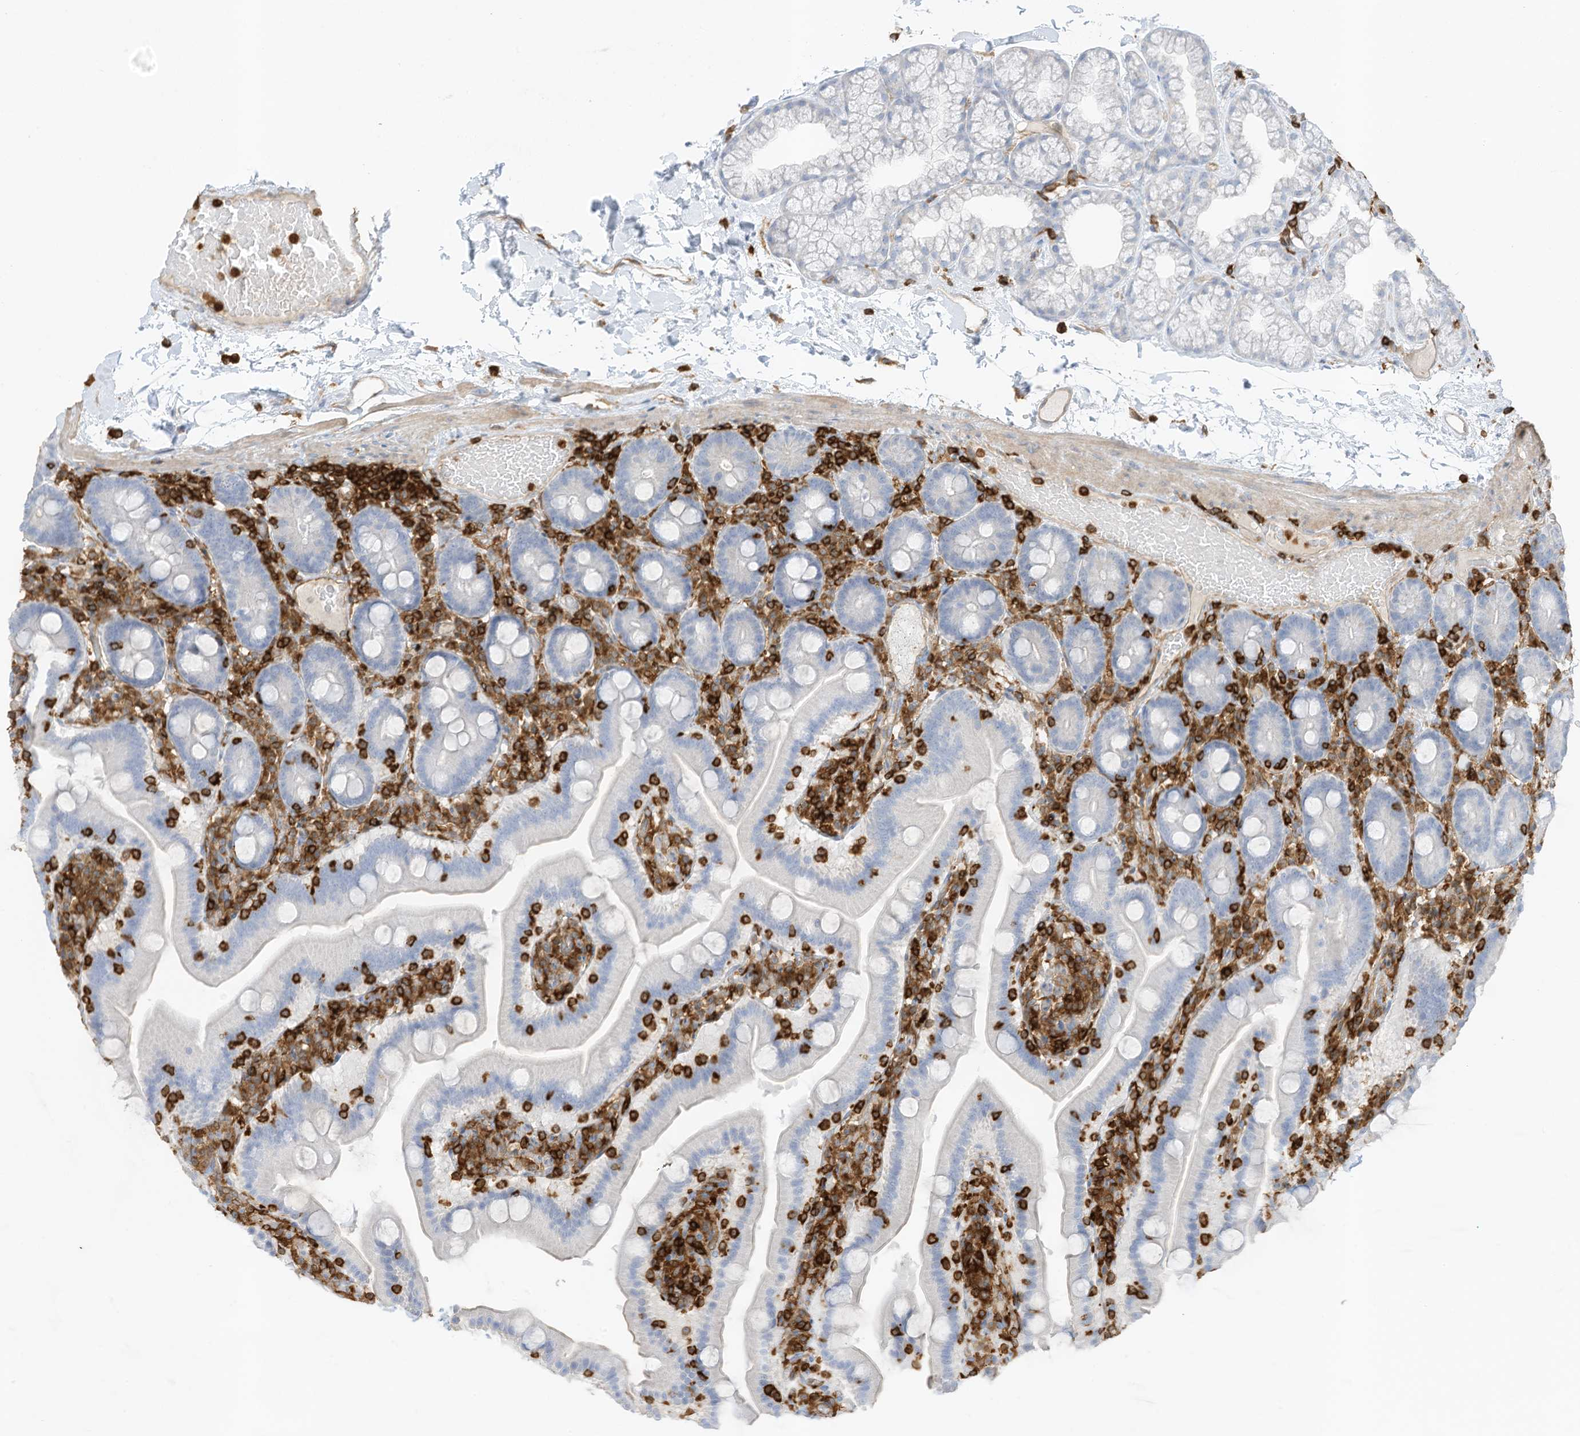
{"staining": {"intensity": "negative", "quantity": "none", "location": "none"}, "tissue": "duodenum", "cell_type": "Glandular cells", "image_type": "normal", "snomed": [{"axis": "morphology", "description": "Normal tissue, NOS"}, {"axis": "topography", "description": "Duodenum"}], "caption": "Duodenum was stained to show a protein in brown. There is no significant expression in glandular cells. (Stains: DAB (3,3'-diaminobenzidine) IHC with hematoxylin counter stain, Microscopy: brightfield microscopy at high magnification).", "gene": "ARHGAP25", "patient": {"sex": "male", "age": 55}}